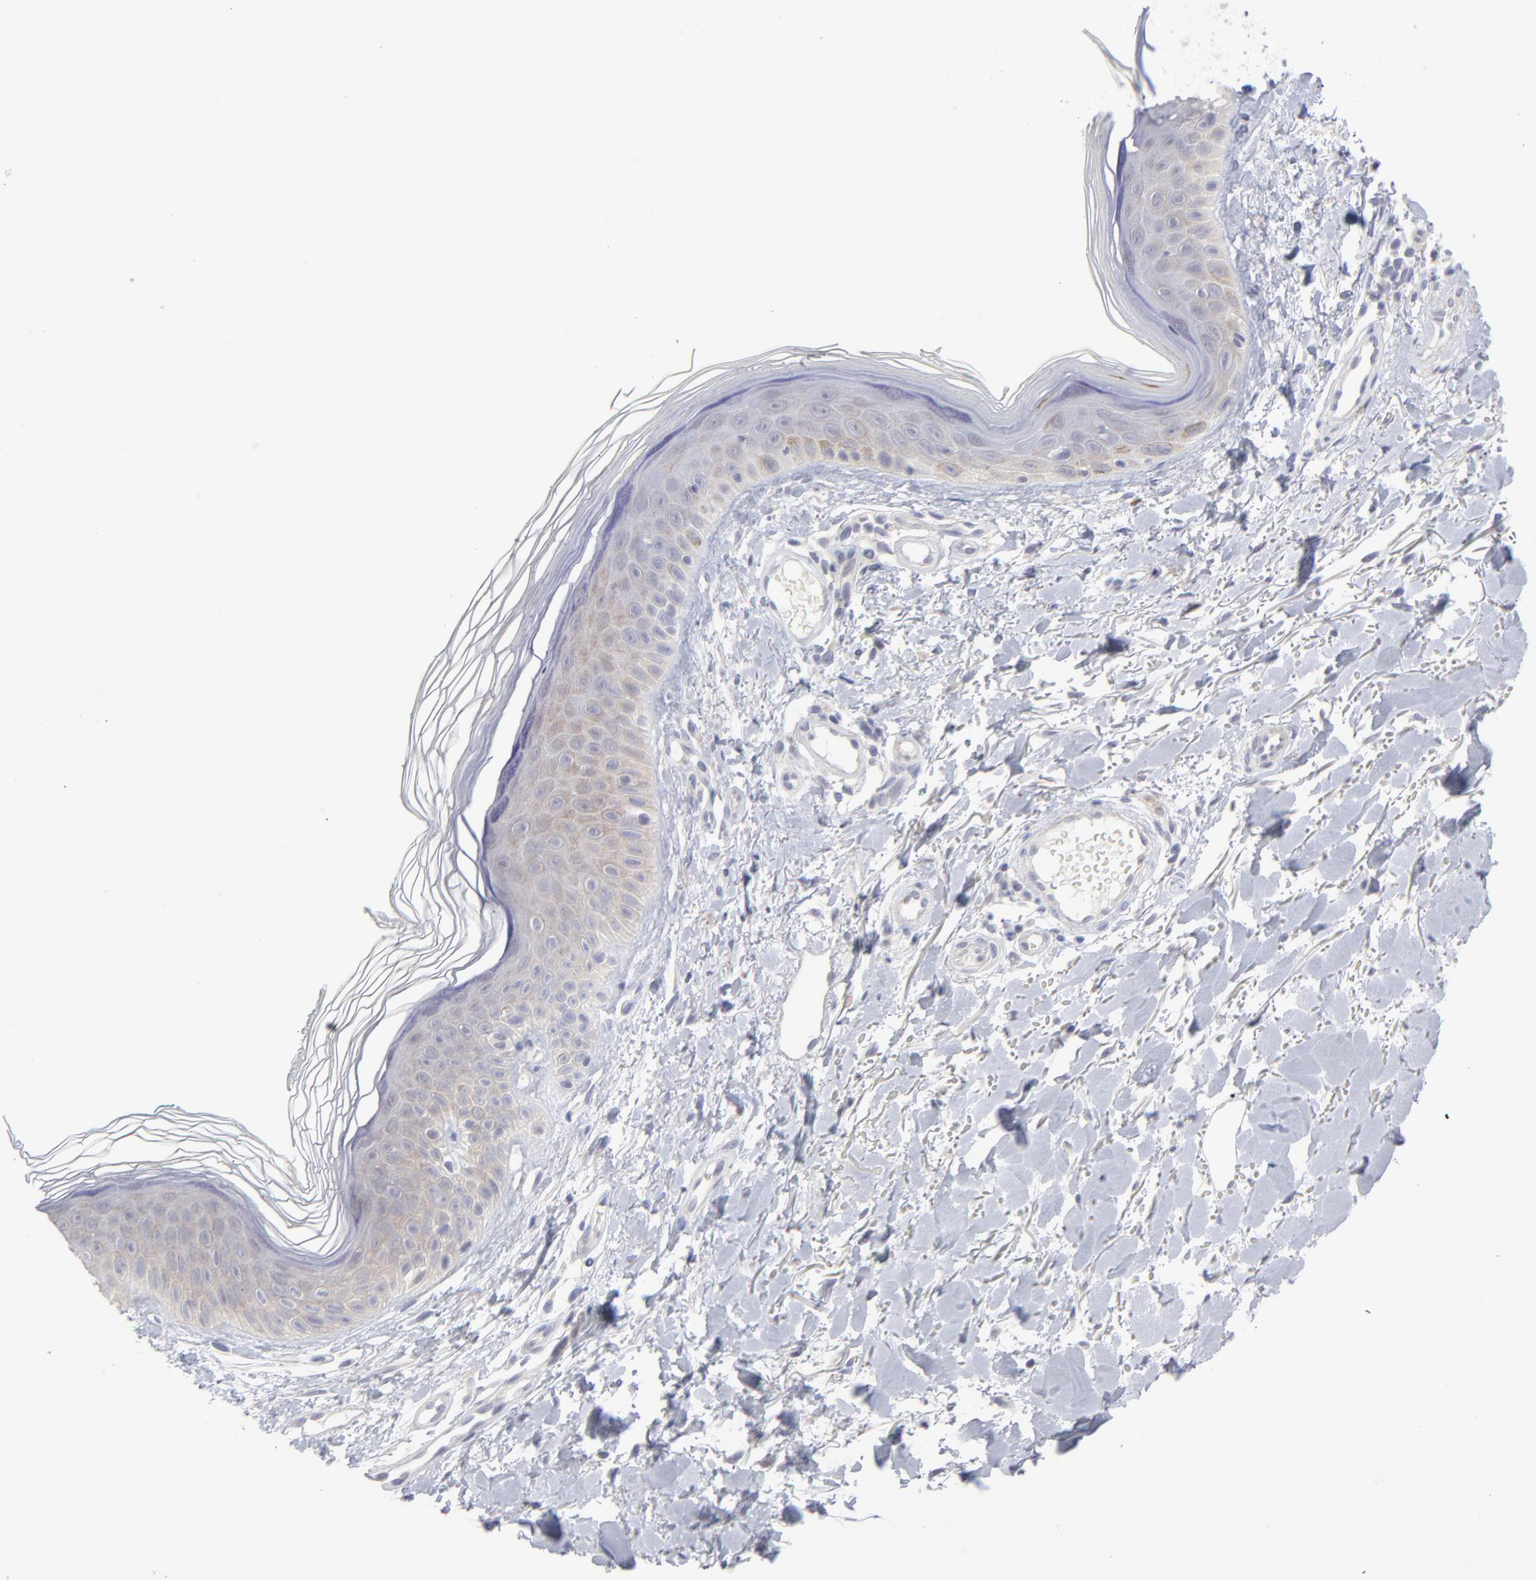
{"staining": {"intensity": "negative", "quantity": "none", "location": "none"}, "tissue": "skin", "cell_type": "Fibroblasts", "image_type": "normal", "snomed": [{"axis": "morphology", "description": "Normal tissue, NOS"}, {"axis": "topography", "description": "Skin"}], "caption": "This is an IHC image of unremarkable skin. There is no staining in fibroblasts.", "gene": "RPS24", "patient": {"sex": "male", "age": 71}}